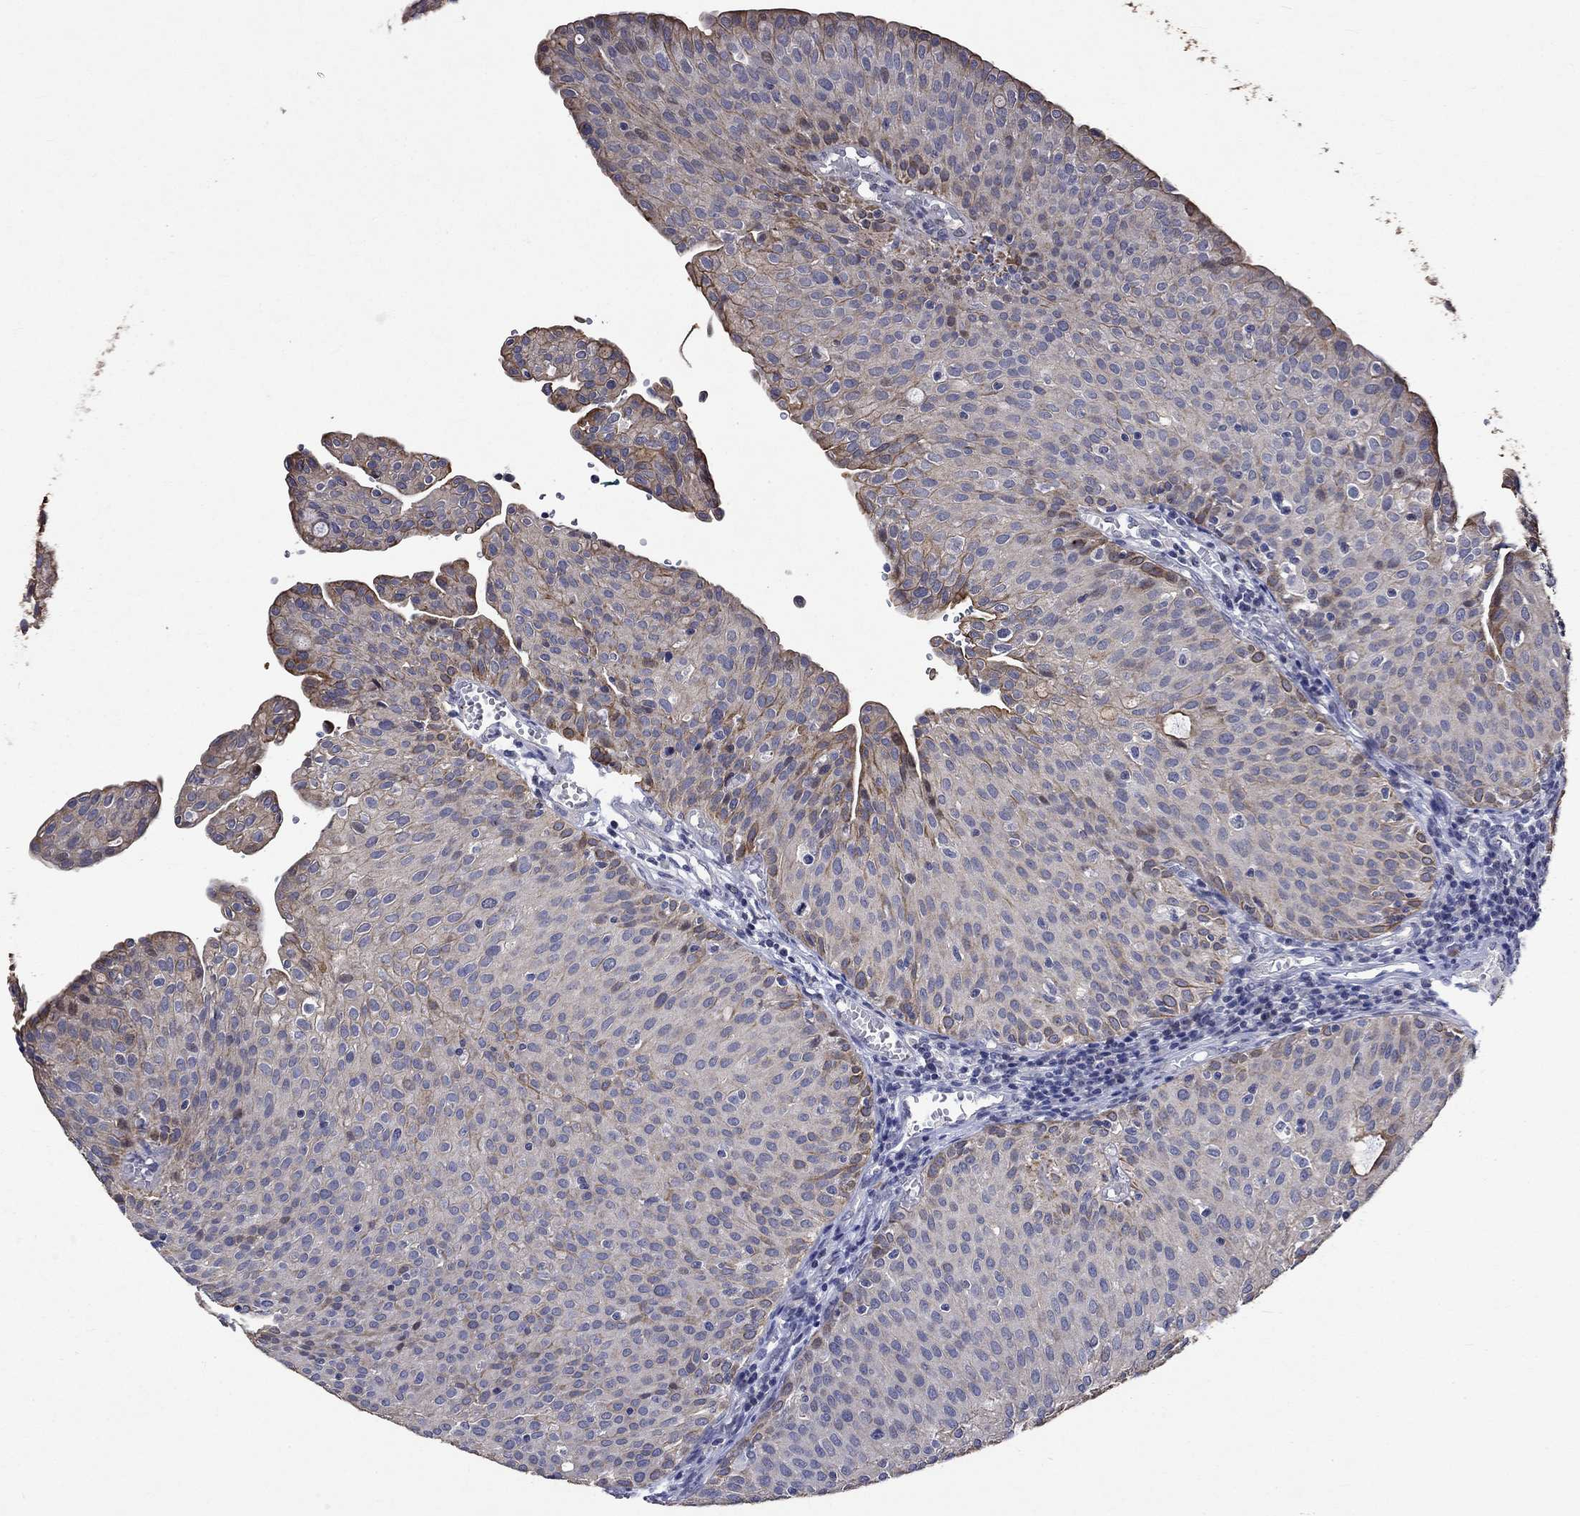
{"staining": {"intensity": "moderate", "quantity": "<25%", "location": "cytoplasmic/membranous"}, "tissue": "urothelial cancer", "cell_type": "Tumor cells", "image_type": "cancer", "snomed": [{"axis": "morphology", "description": "Urothelial carcinoma, Low grade"}, {"axis": "topography", "description": "Urinary bladder"}], "caption": "Protein staining exhibits moderate cytoplasmic/membranous staining in approximately <25% of tumor cells in low-grade urothelial carcinoma.", "gene": "DDX3Y", "patient": {"sex": "male", "age": 54}}